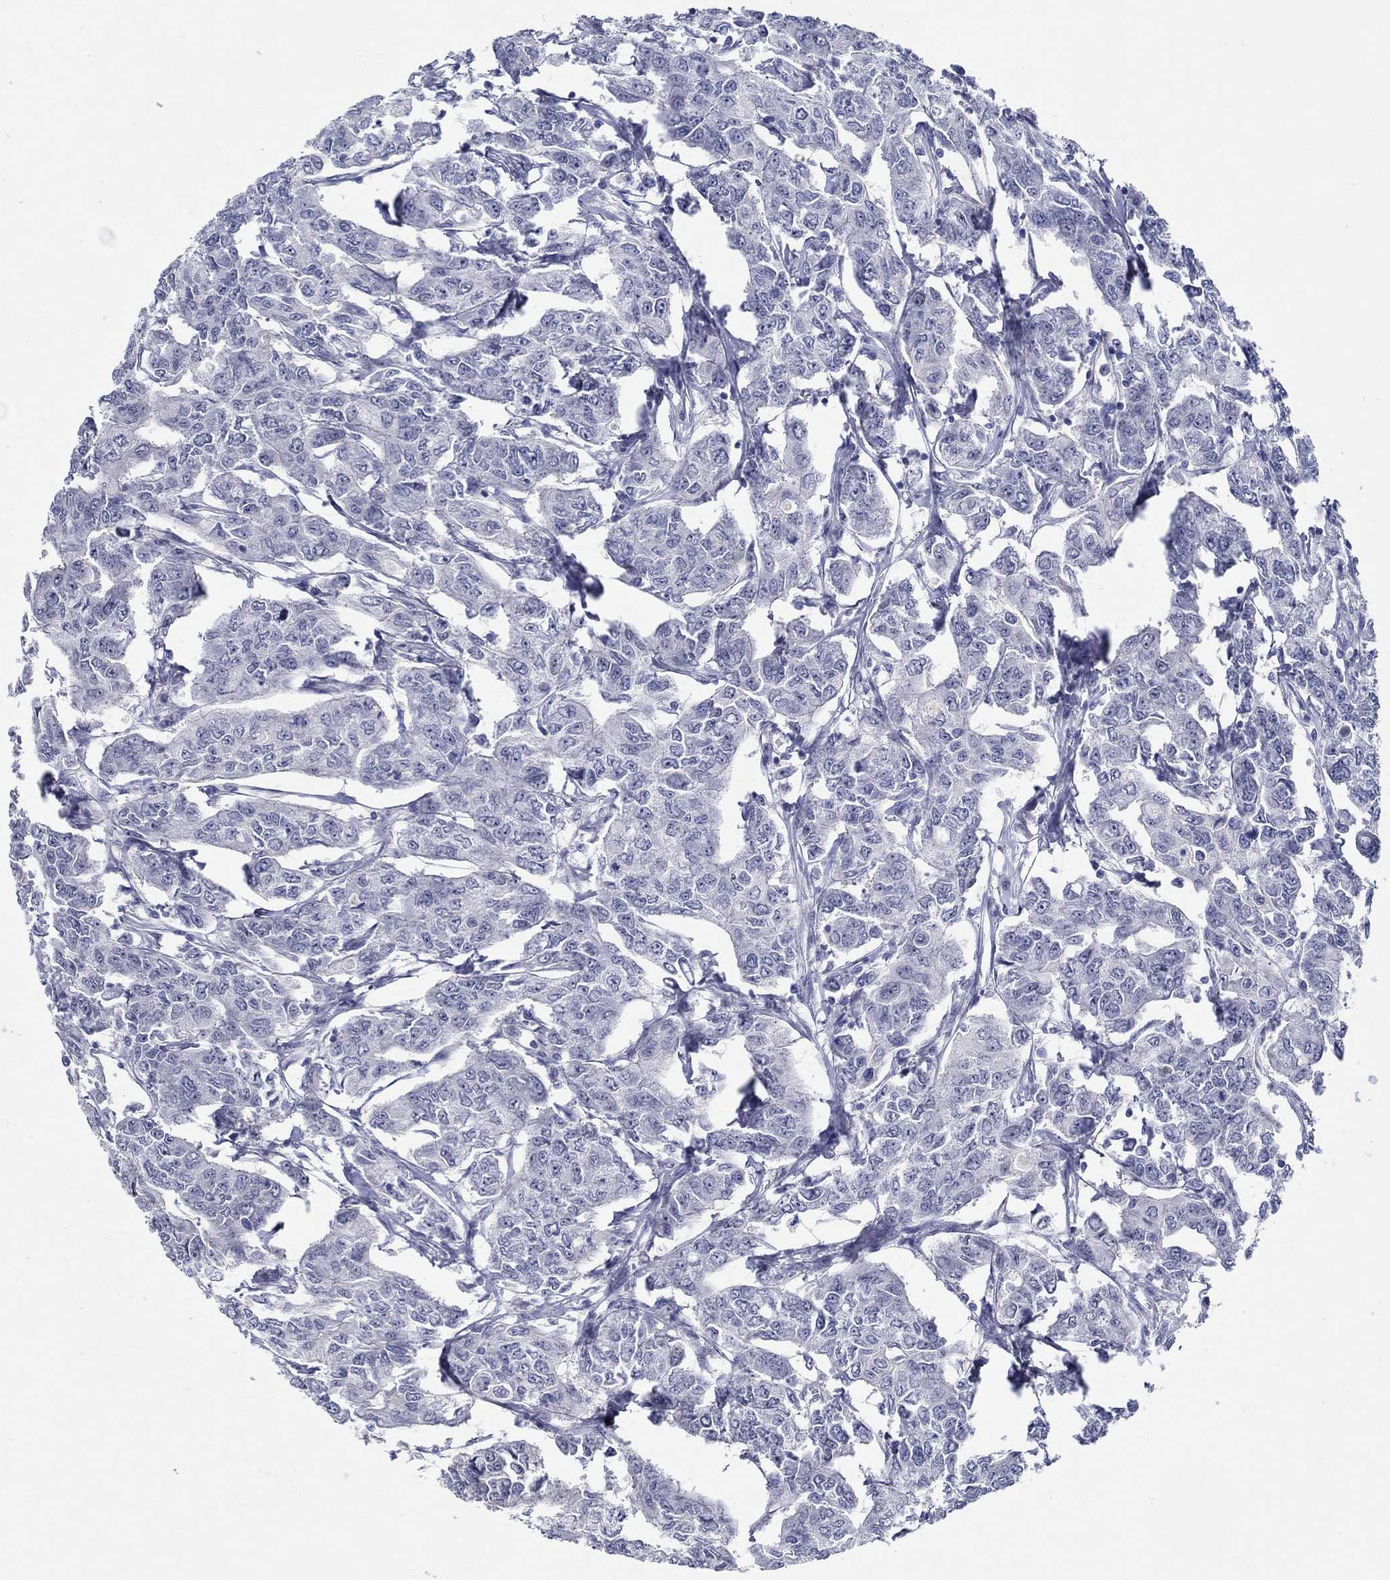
{"staining": {"intensity": "negative", "quantity": "none", "location": "none"}, "tissue": "breast cancer", "cell_type": "Tumor cells", "image_type": "cancer", "snomed": [{"axis": "morphology", "description": "Duct carcinoma"}, {"axis": "topography", "description": "Breast"}], "caption": "IHC photomicrograph of breast cancer (infiltrating ductal carcinoma) stained for a protein (brown), which shows no positivity in tumor cells.", "gene": "SLC34A1", "patient": {"sex": "female", "age": 88}}